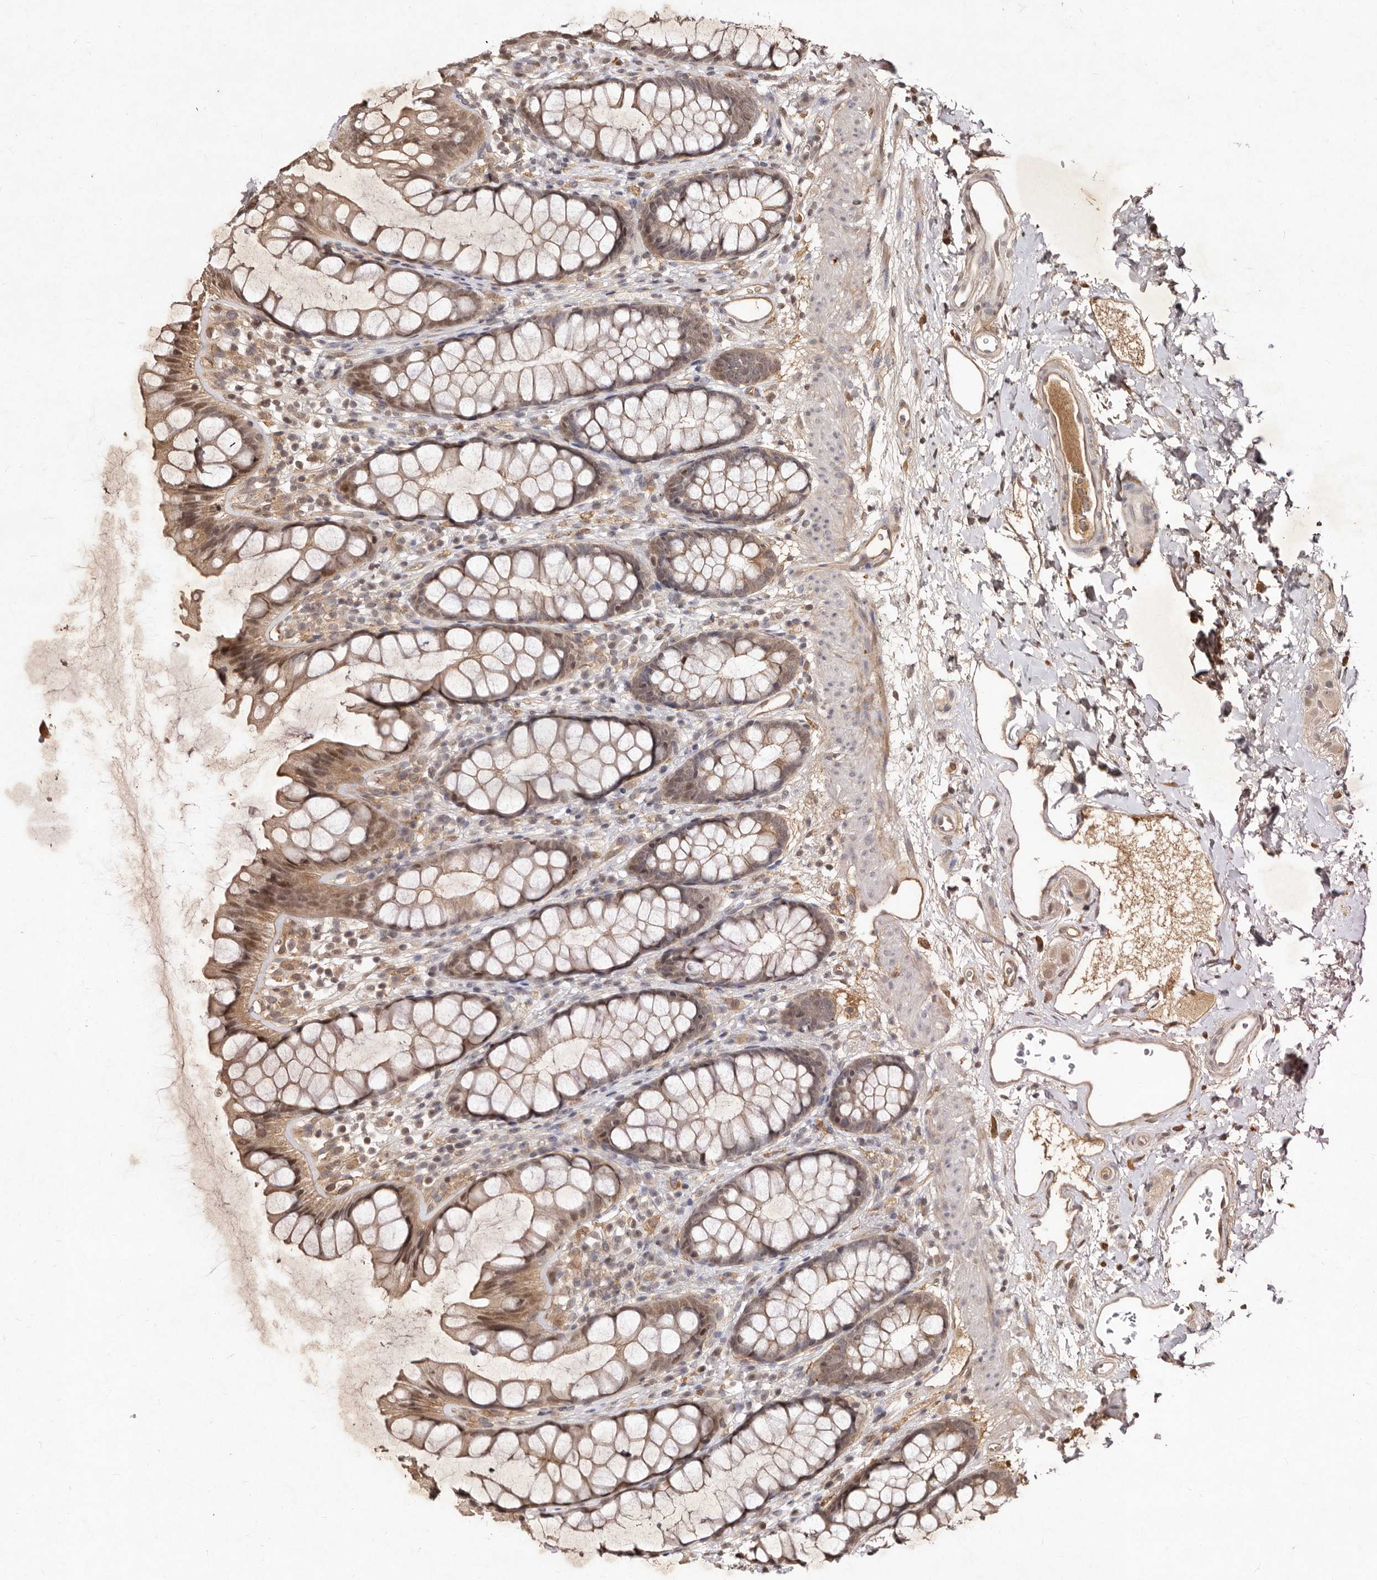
{"staining": {"intensity": "moderate", "quantity": ">75%", "location": "cytoplasmic/membranous,nuclear"}, "tissue": "rectum", "cell_type": "Glandular cells", "image_type": "normal", "snomed": [{"axis": "morphology", "description": "Normal tissue, NOS"}, {"axis": "topography", "description": "Rectum"}], "caption": "Immunohistochemical staining of benign human rectum displays moderate cytoplasmic/membranous,nuclear protein staining in about >75% of glandular cells.", "gene": "LCORL", "patient": {"sex": "female", "age": 65}}